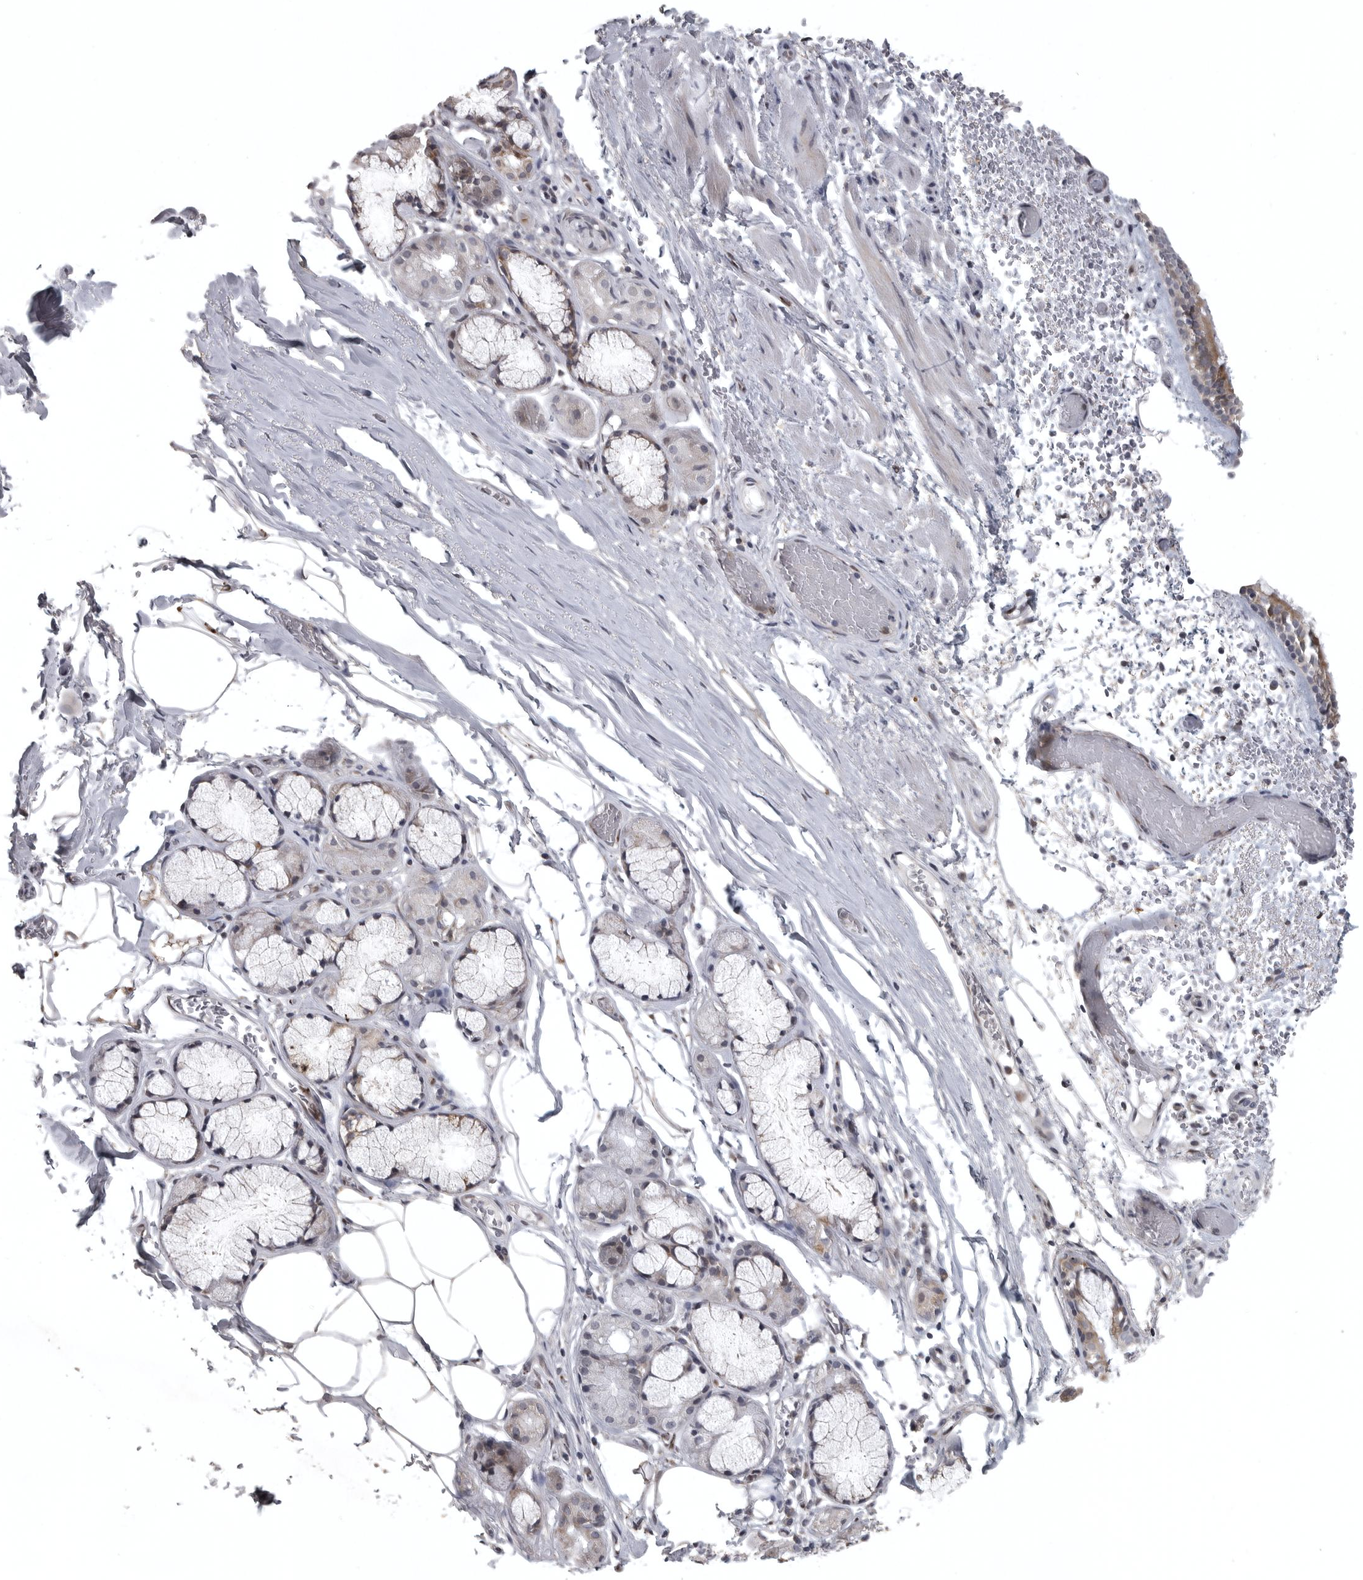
{"staining": {"intensity": "moderate", "quantity": ">75%", "location": "cytoplasmic/membranous"}, "tissue": "bronchus", "cell_type": "Respiratory epithelial cells", "image_type": "normal", "snomed": [{"axis": "morphology", "description": "Normal tissue, NOS"}, {"axis": "topography", "description": "Bronchus"}, {"axis": "topography", "description": "Lung"}], "caption": "Bronchus stained with DAB immunohistochemistry displays medium levels of moderate cytoplasmic/membranous positivity in about >75% of respiratory epithelial cells.", "gene": "POLE2", "patient": {"sex": "male", "age": 56}}